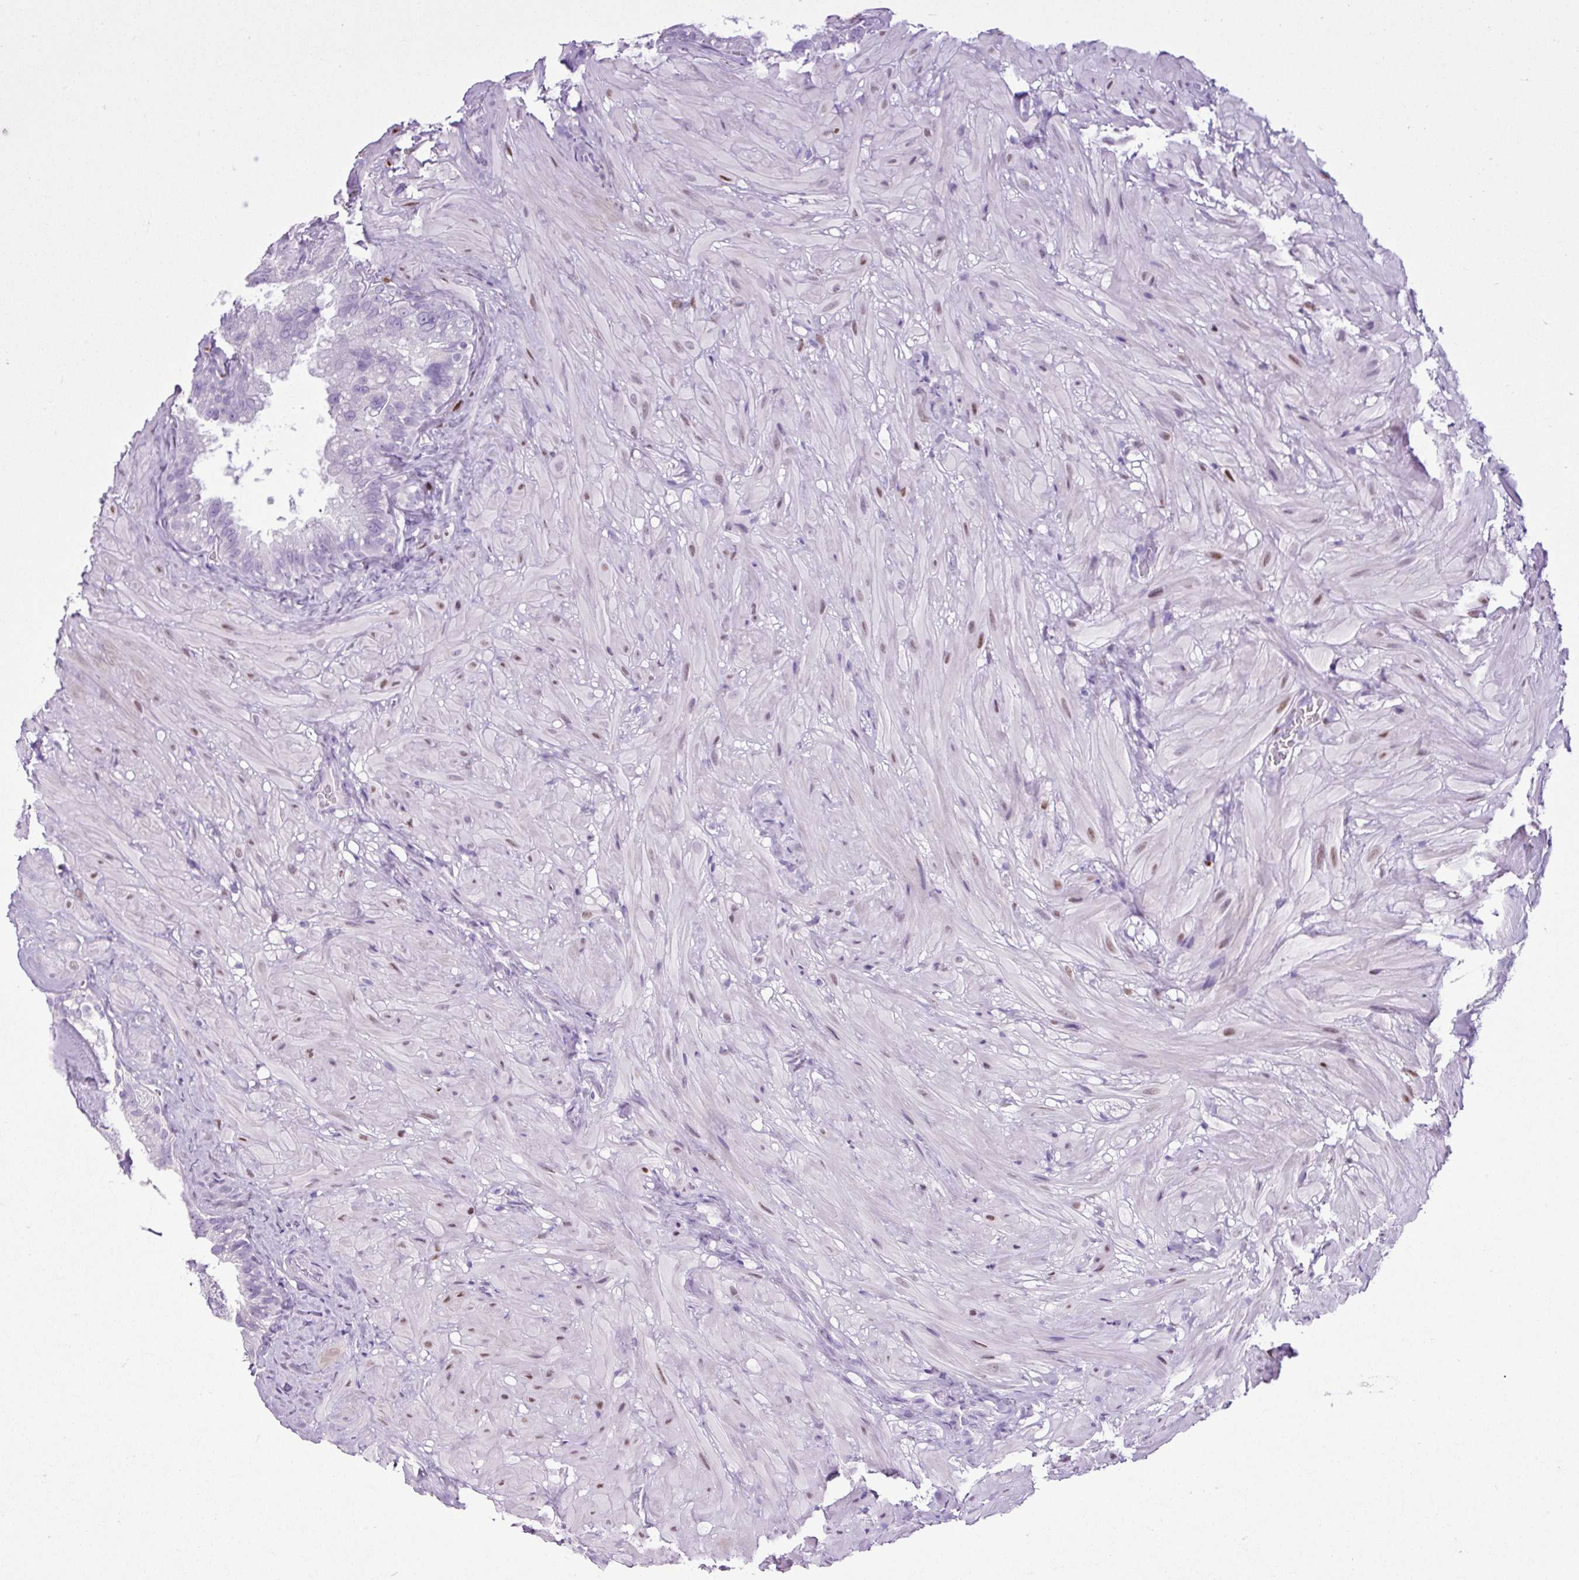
{"staining": {"intensity": "negative", "quantity": "none", "location": "none"}, "tissue": "seminal vesicle", "cell_type": "Glandular cells", "image_type": "normal", "snomed": [{"axis": "morphology", "description": "Normal tissue, NOS"}, {"axis": "topography", "description": "Seminal veicle"}], "caption": "IHC histopathology image of benign human seminal vesicle stained for a protein (brown), which reveals no positivity in glandular cells. (DAB IHC with hematoxylin counter stain).", "gene": "PGR", "patient": {"sex": "male", "age": 60}}